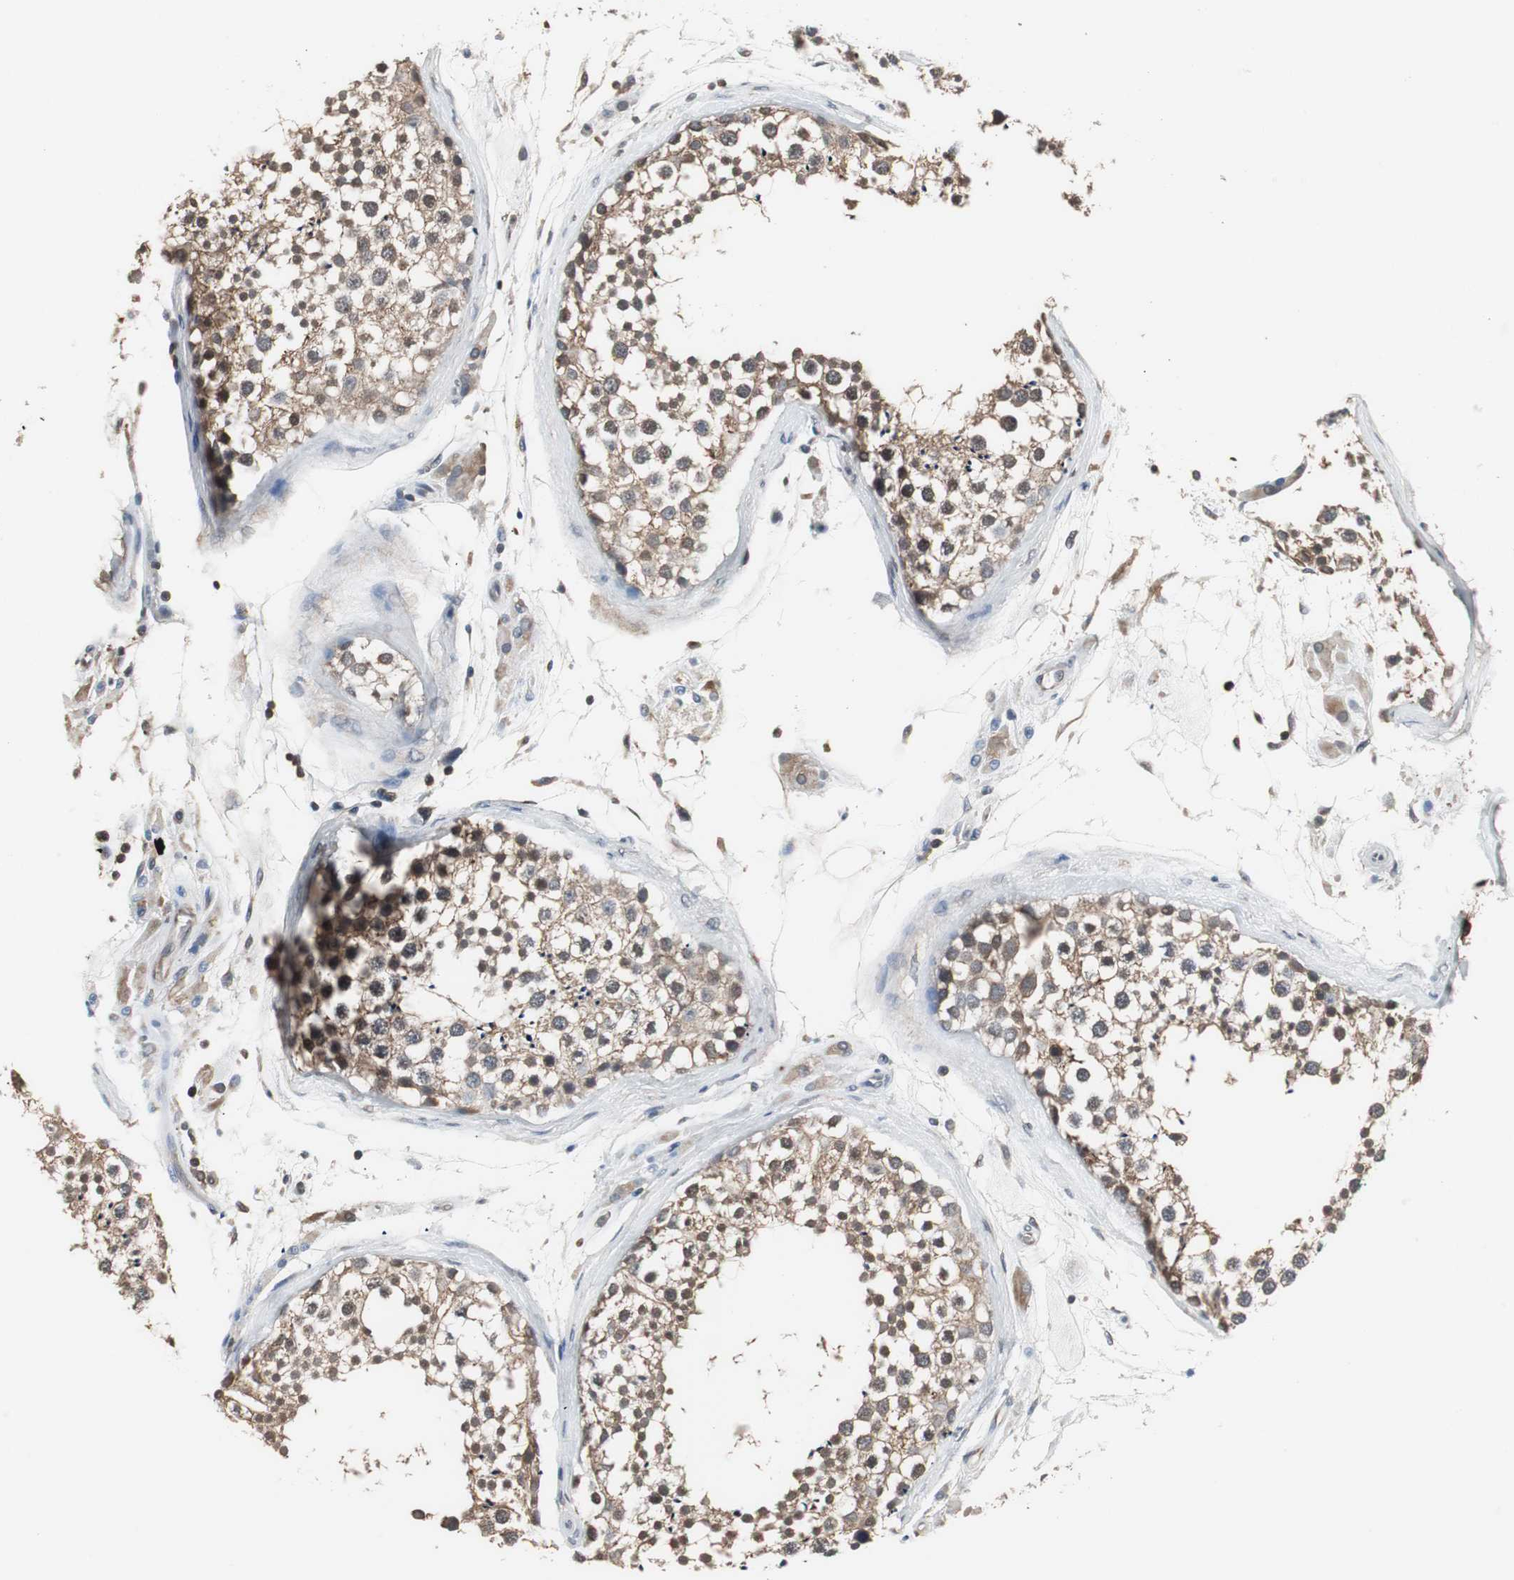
{"staining": {"intensity": "weak", "quantity": ">75%", "location": "cytoplasmic/membranous"}, "tissue": "testis", "cell_type": "Cells in seminiferous ducts", "image_type": "normal", "snomed": [{"axis": "morphology", "description": "Normal tissue, NOS"}, {"axis": "topography", "description": "Testis"}], "caption": "The image reveals immunohistochemical staining of normal testis. There is weak cytoplasmic/membranous positivity is present in approximately >75% of cells in seminiferous ducts.", "gene": "ZSCAN22", "patient": {"sex": "male", "age": 46}}